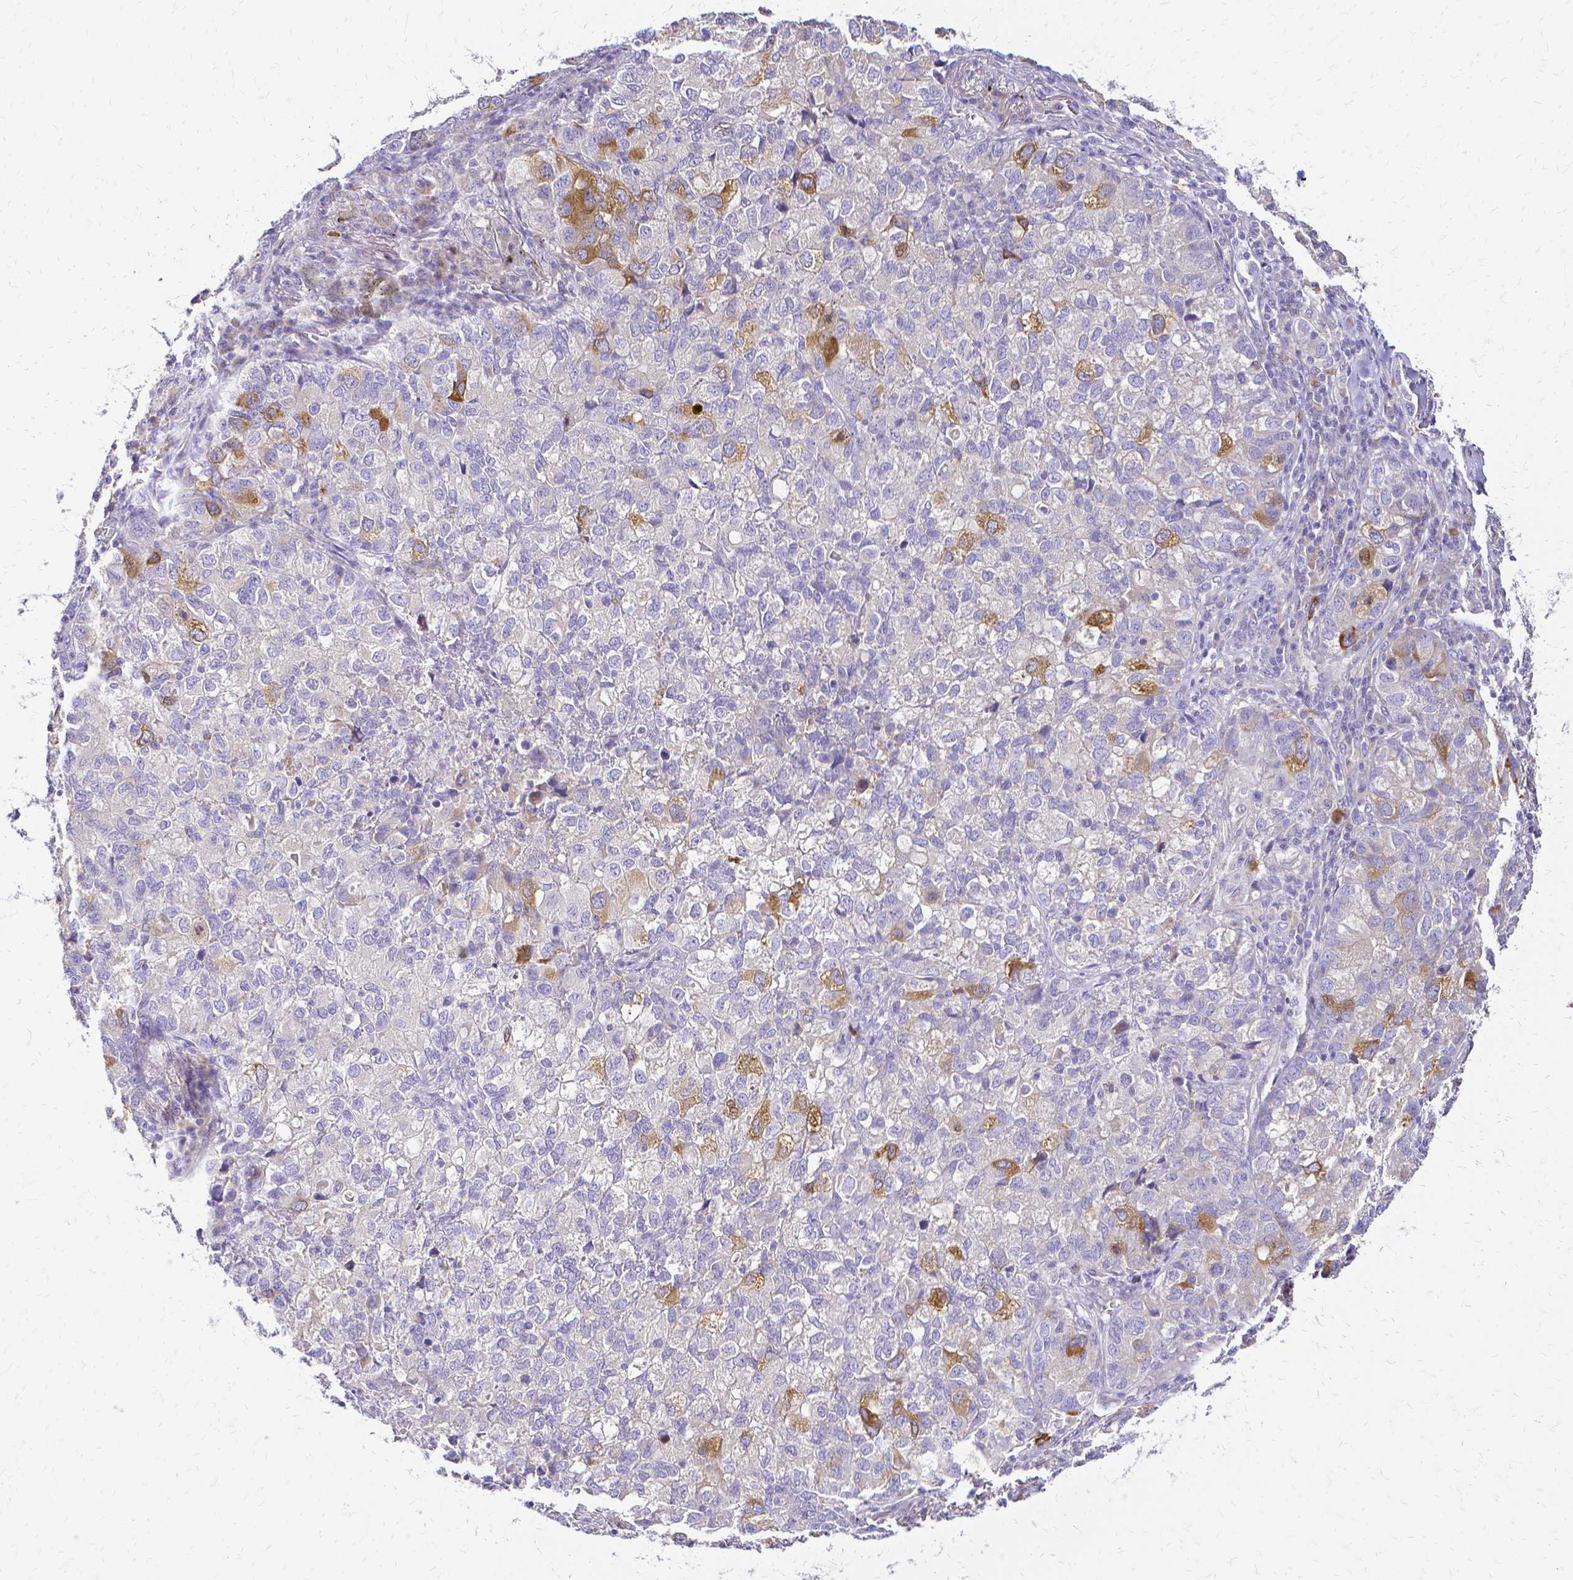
{"staining": {"intensity": "moderate", "quantity": "<25%", "location": "cytoplasmic/membranous"}, "tissue": "lung cancer", "cell_type": "Tumor cells", "image_type": "cancer", "snomed": [{"axis": "morphology", "description": "Normal morphology"}, {"axis": "morphology", "description": "Adenocarcinoma, NOS"}, {"axis": "topography", "description": "Lymph node"}, {"axis": "topography", "description": "Lung"}], "caption": "This is an image of IHC staining of lung adenocarcinoma, which shows moderate staining in the cytoplasmic/membranous of tumor cells.", "gene": "CCNB1", "patient": {"sex": "female", "age": 51}}